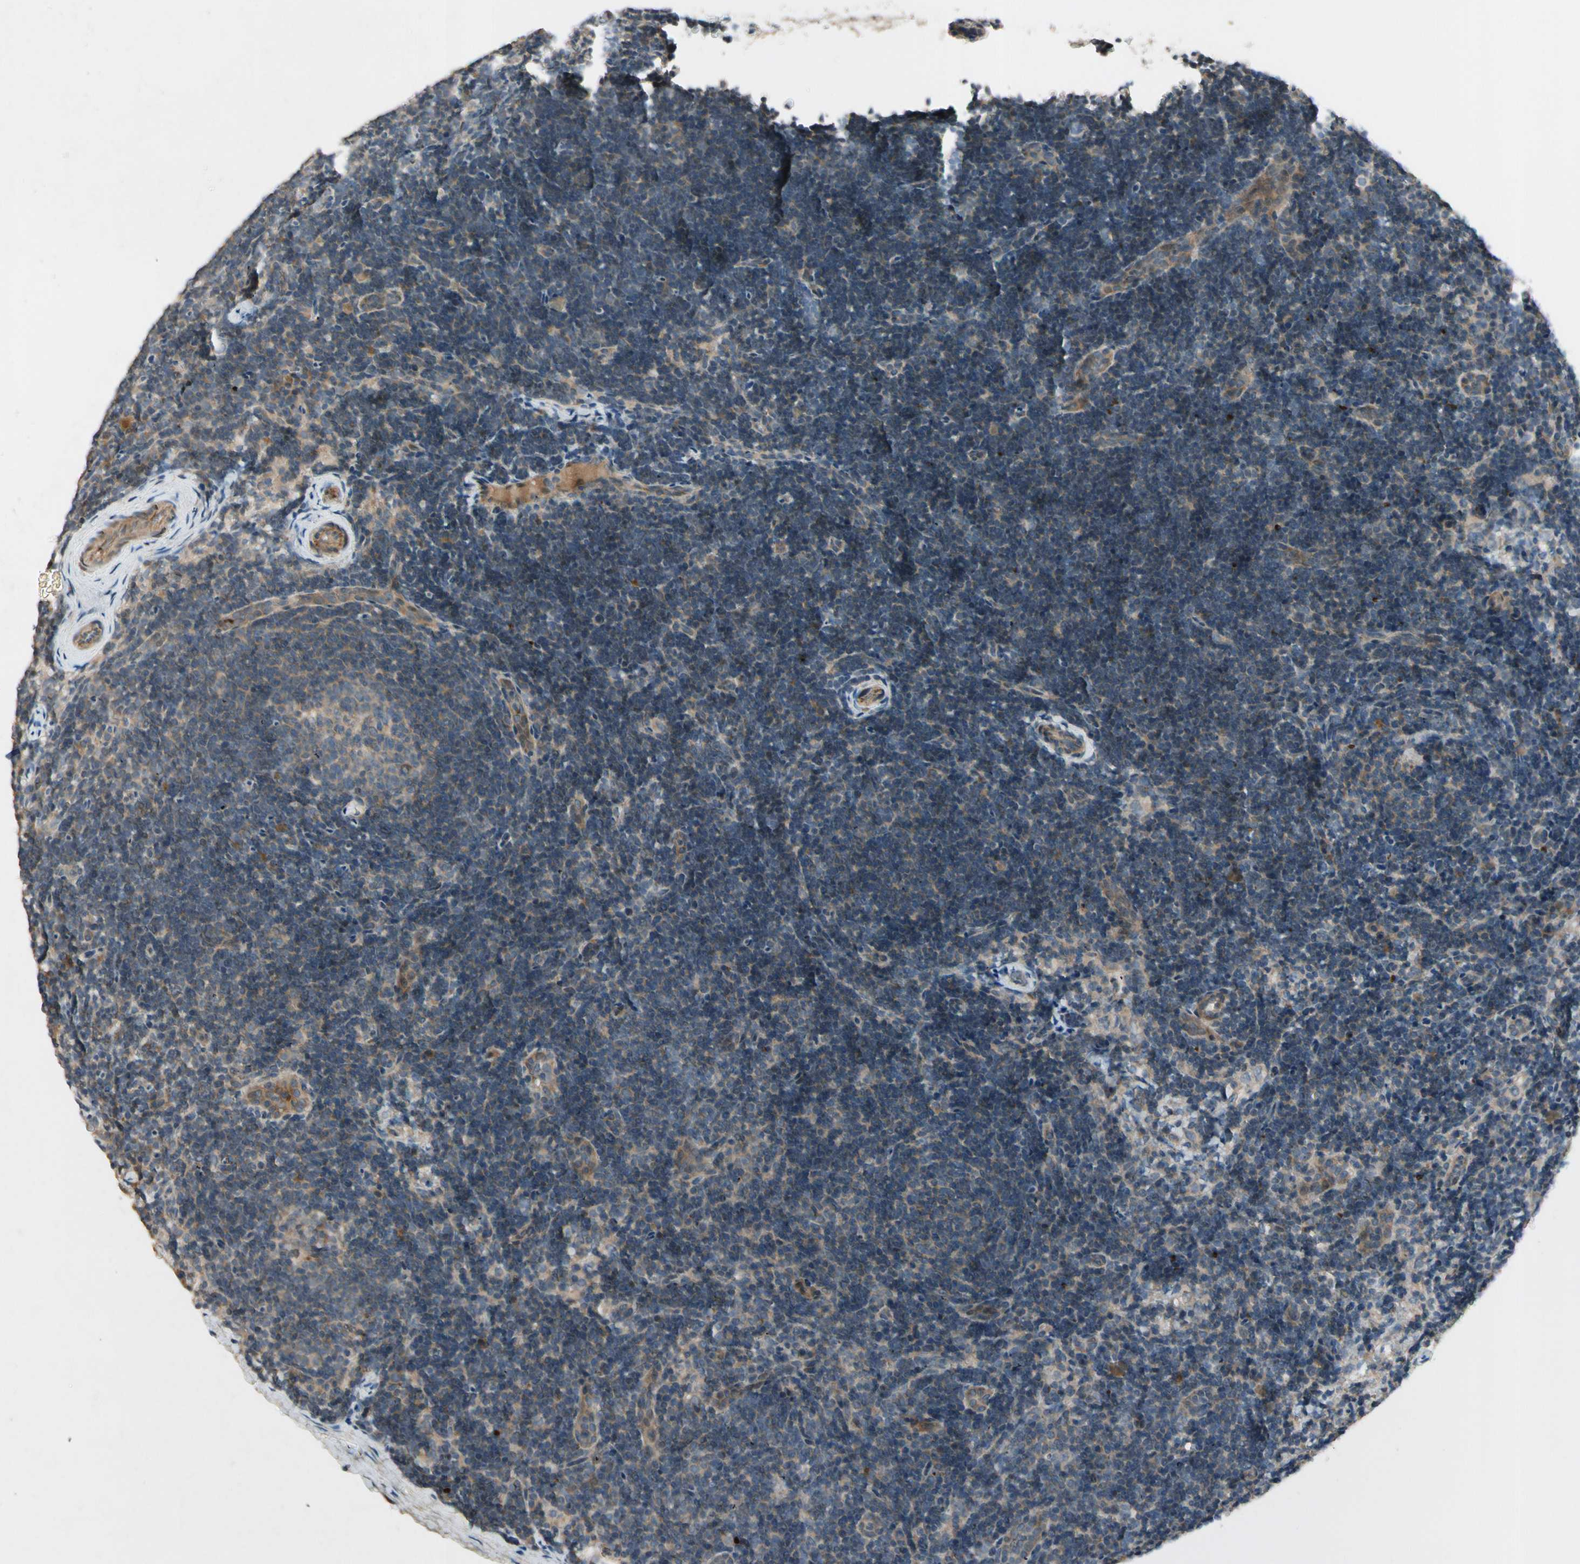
{"staining": {"intensity": "weak", "quantity": ">75%", "location": "cytoplasmic/membranous"}, "tissue": "lymph node", "cell_type": "Germinal center cells", "image_type": "normal", "snomed": [{"axis": "morphology", "description": "Normal tissue, NOS"}, {"axis": "topography", "description": "Lymph node"}], "caption": "IHC (DAB (3,3'-diaminobenzidine)) staining of unremarkable human lymph node demonstrates weak cytoplasmic/membranous protein positivity in approximately >75% of germinal center cells.", "gene": "PPP3CB", "patient": {"sex": "female", "age": 14}}